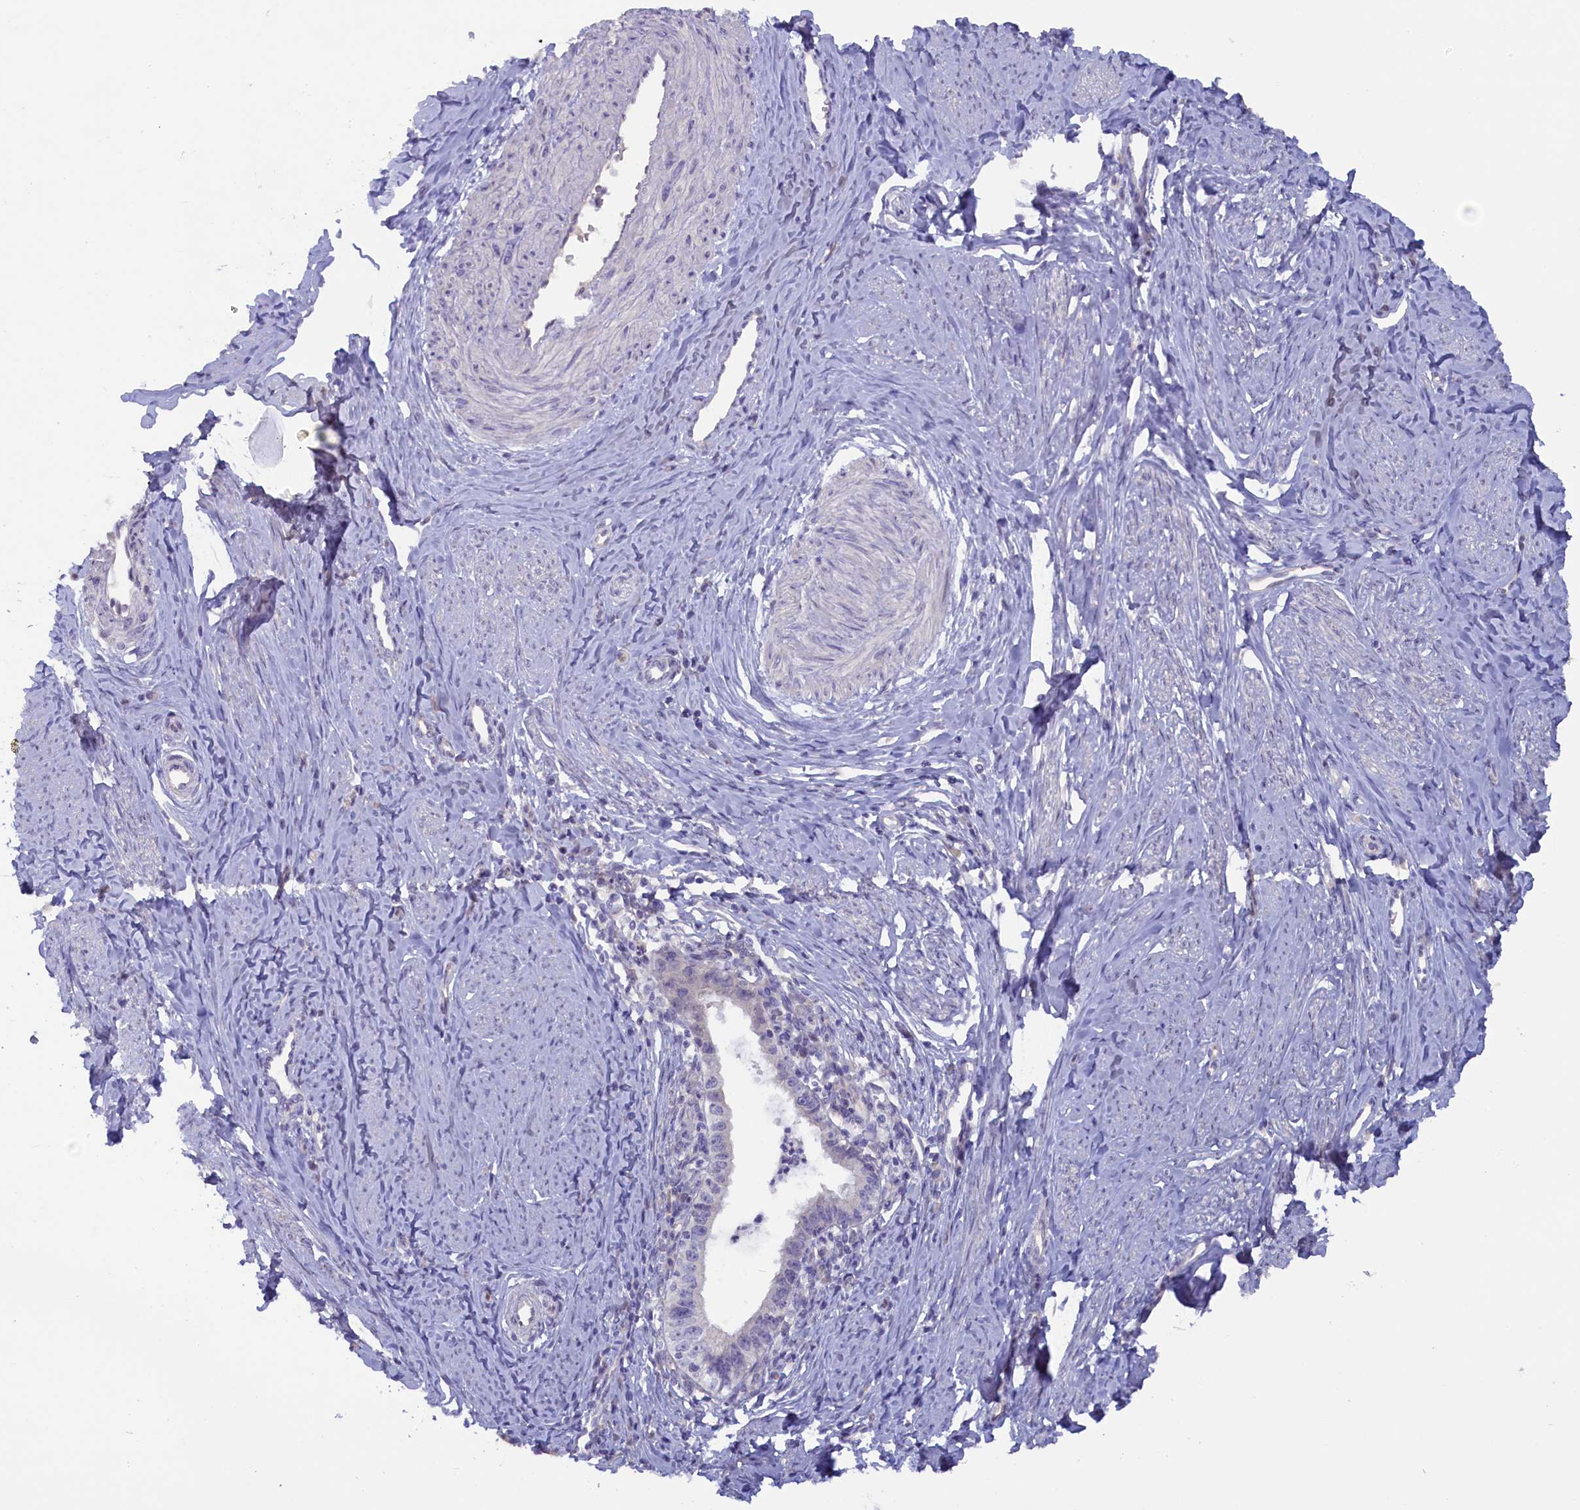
{"staining": {"intensity": "negative", "quantity": "none", "location": "none"}, "tissue": "cervical cancer", "cell_type": "Tumor cells", "image_type": "cancer", "snomed": [{"axis": "morphology", "description": "Adenocarcinoma, NOS"}, {"axis": "topography", "description": "Cervix"}], "caption": "Tumor cells show no significant protein positivity in cervical cancer. (Brightfield microscopy of DAB (3,3'-diaminobenzidine) IHC at high magnification).", "gene": "ZSWIM4", "patient": {"sex": "female", "age": 36}}